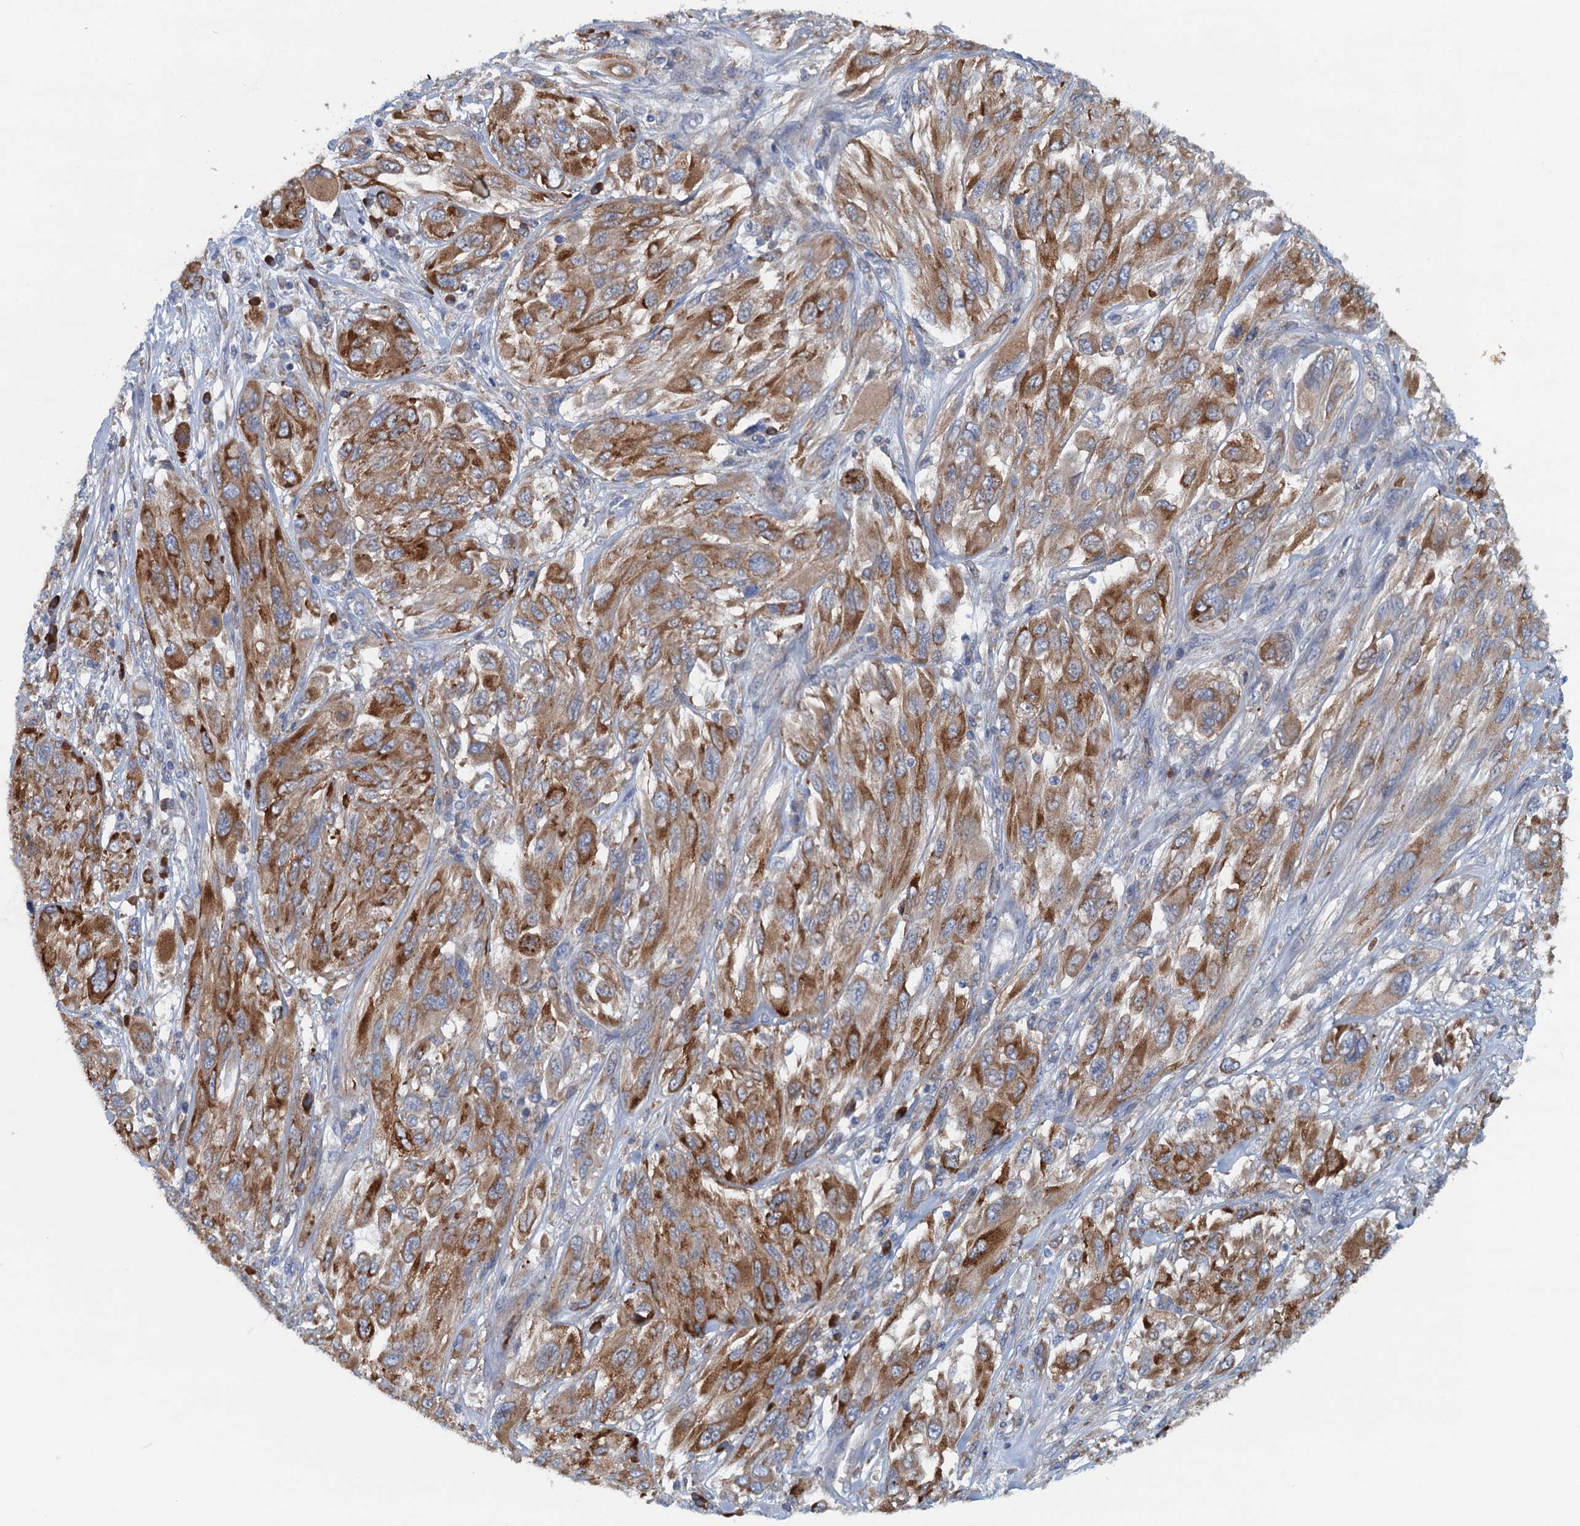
{"staining": {"intensity": "moderate", "quantity": ">75%", "location": "cytoplasmic/membranous"}, "tissue": "melanoma", "cell_type": "Tumor cells", "image_type": "cancer", "snomed": [{"axis": "morphology", "description": "Malignant melanoma, NOS"}, {"axis": "topography", "description": "Skin"}], "caption": "Immunohistochemical staining of malignant melanoma exhibits medium levels of moderate cytoplasmic/membranous protein positivity in approximately >75% of tumor cells.", "gene": "MYDGF", "patient": {"sex": "female", "age": 91}}